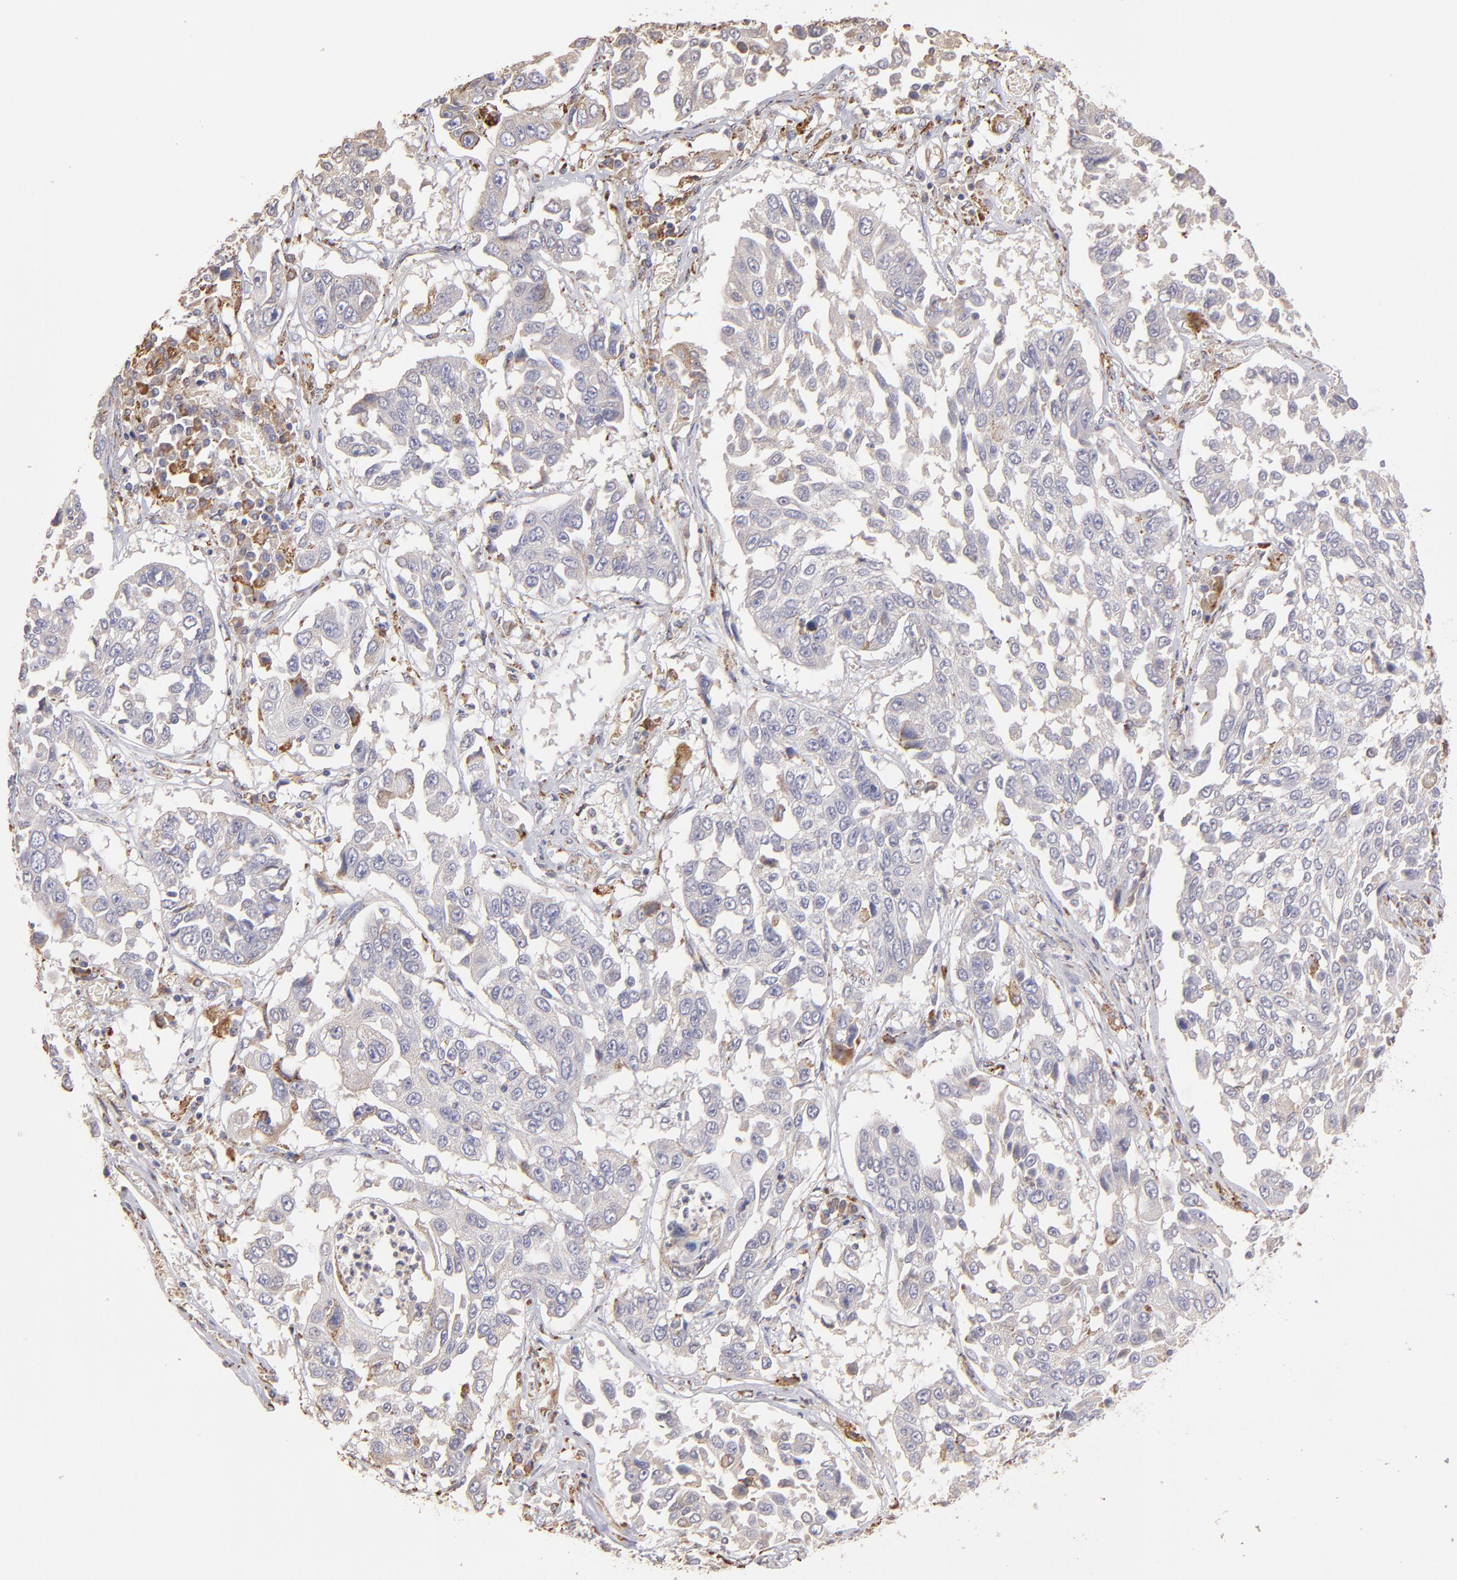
{"staining": {"intensity": "weak", "quantity": ">75%", "location": "cytoplasmic/membranous"}, "tissue": "lung cancer", "cell_type": "Tumor cells", "image_type": "cancer", "snomed": [{"axis": "morphology", "description": "Squamous cell carcinoma, NOS"}, {"axis": "topography", "description": "Lung"}], "caption": "Lung squamous cell carcinoma tissue exhibits weak cytoplasmic/membranous staining in about >75% of tumor cells, visualized by immunohistochemistry. (DAB (3,3'-diaminobenzidine) IHC with brightfield microscopy, high magnification).", "gene": "CALR", "patient": {"sex": "male", "age": 71}}